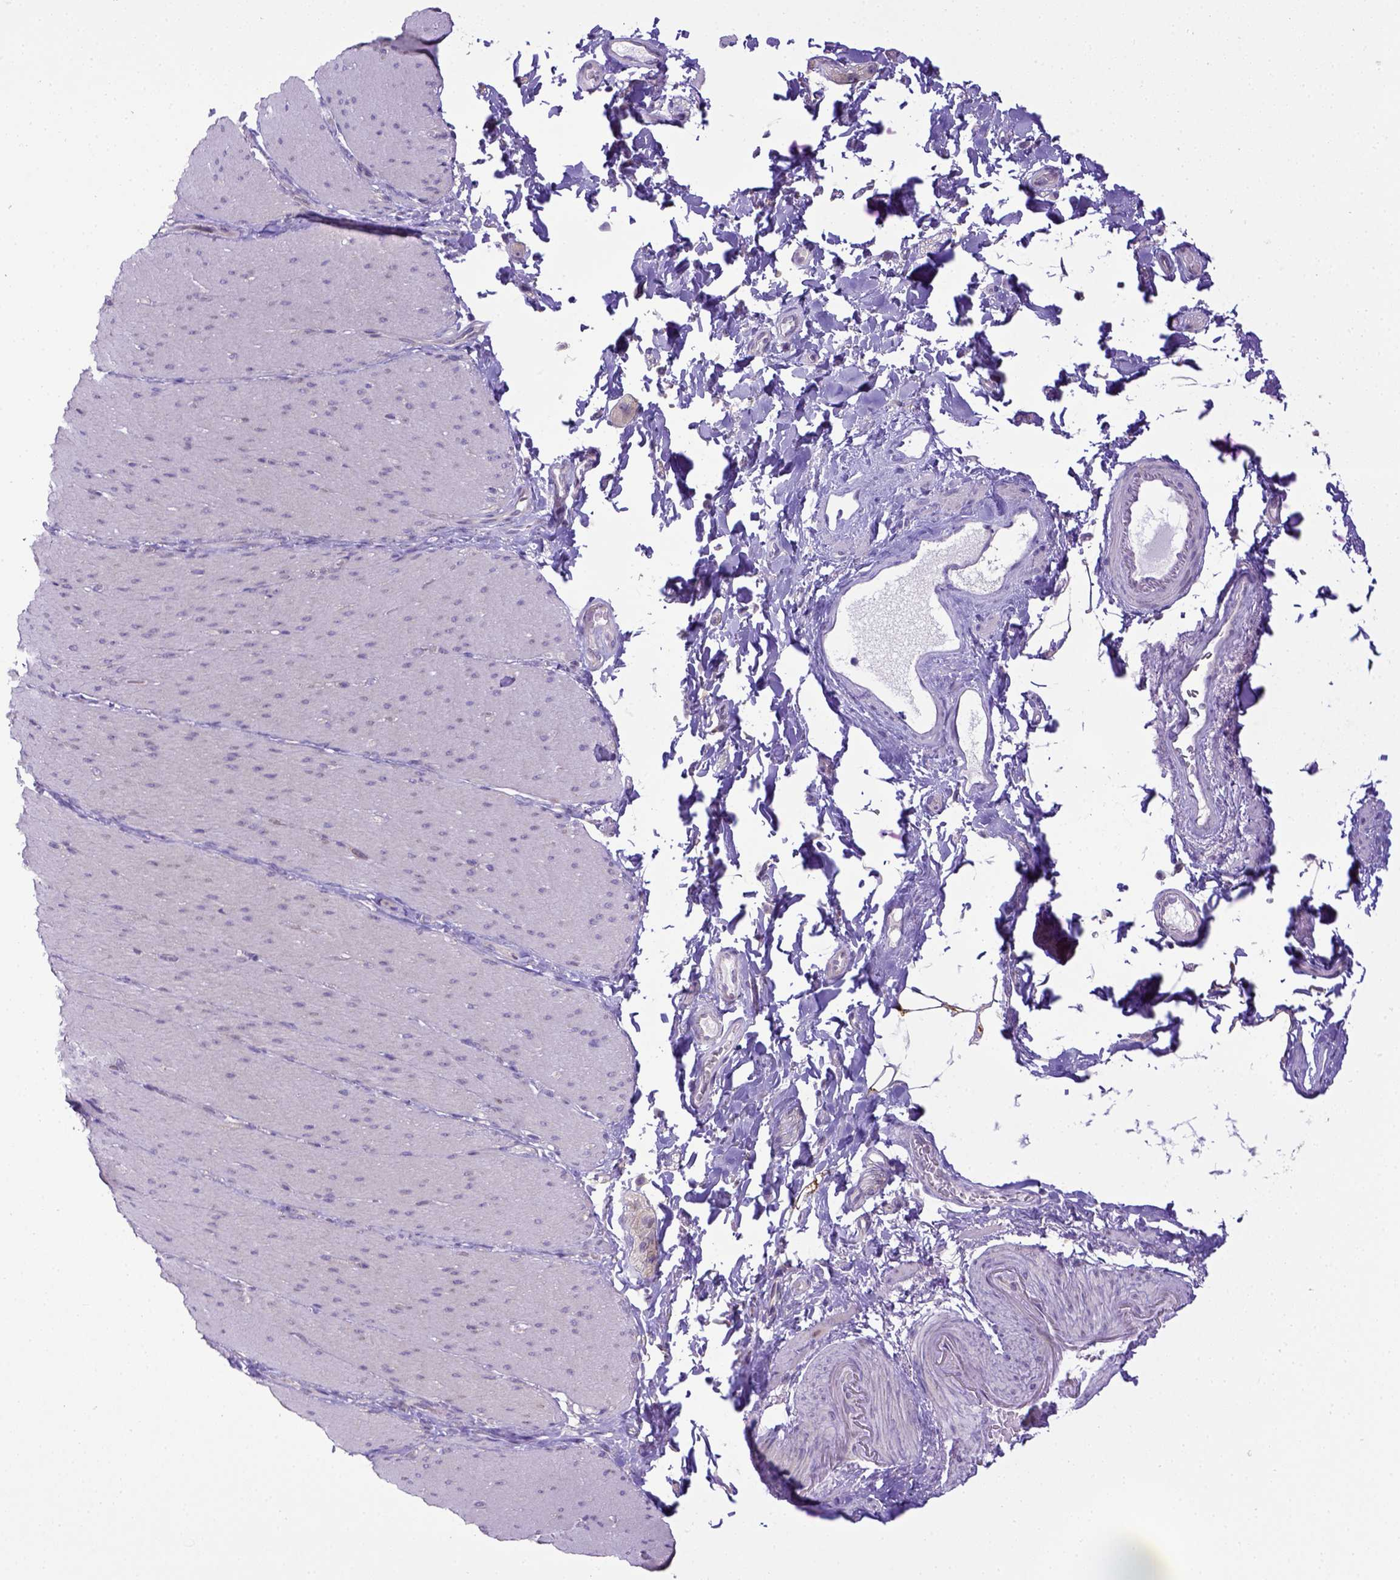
{"staining": {"intensity": "negative", "quantity": "none", "location": "none"}, "tissue": "smooth muscle", "cell_type": "Smooth muscle cells", "image_type": "normal", "snomed": [{"axis": "morphology", "description": "Normal tissue, NOS"}, {"axis": "topography", "description": "Smooth muscle"}, {"axis": "topography", "description": "Colon"}], "caption": "High magnification brightfield microscopy of benign smooth muscle stained with DAB (brown) and counterstained with hematoxylin (blue): smooth muscle cells show no significant expression.", "gene": "CD40", "patient": {"sex": "male", "age": 73}}